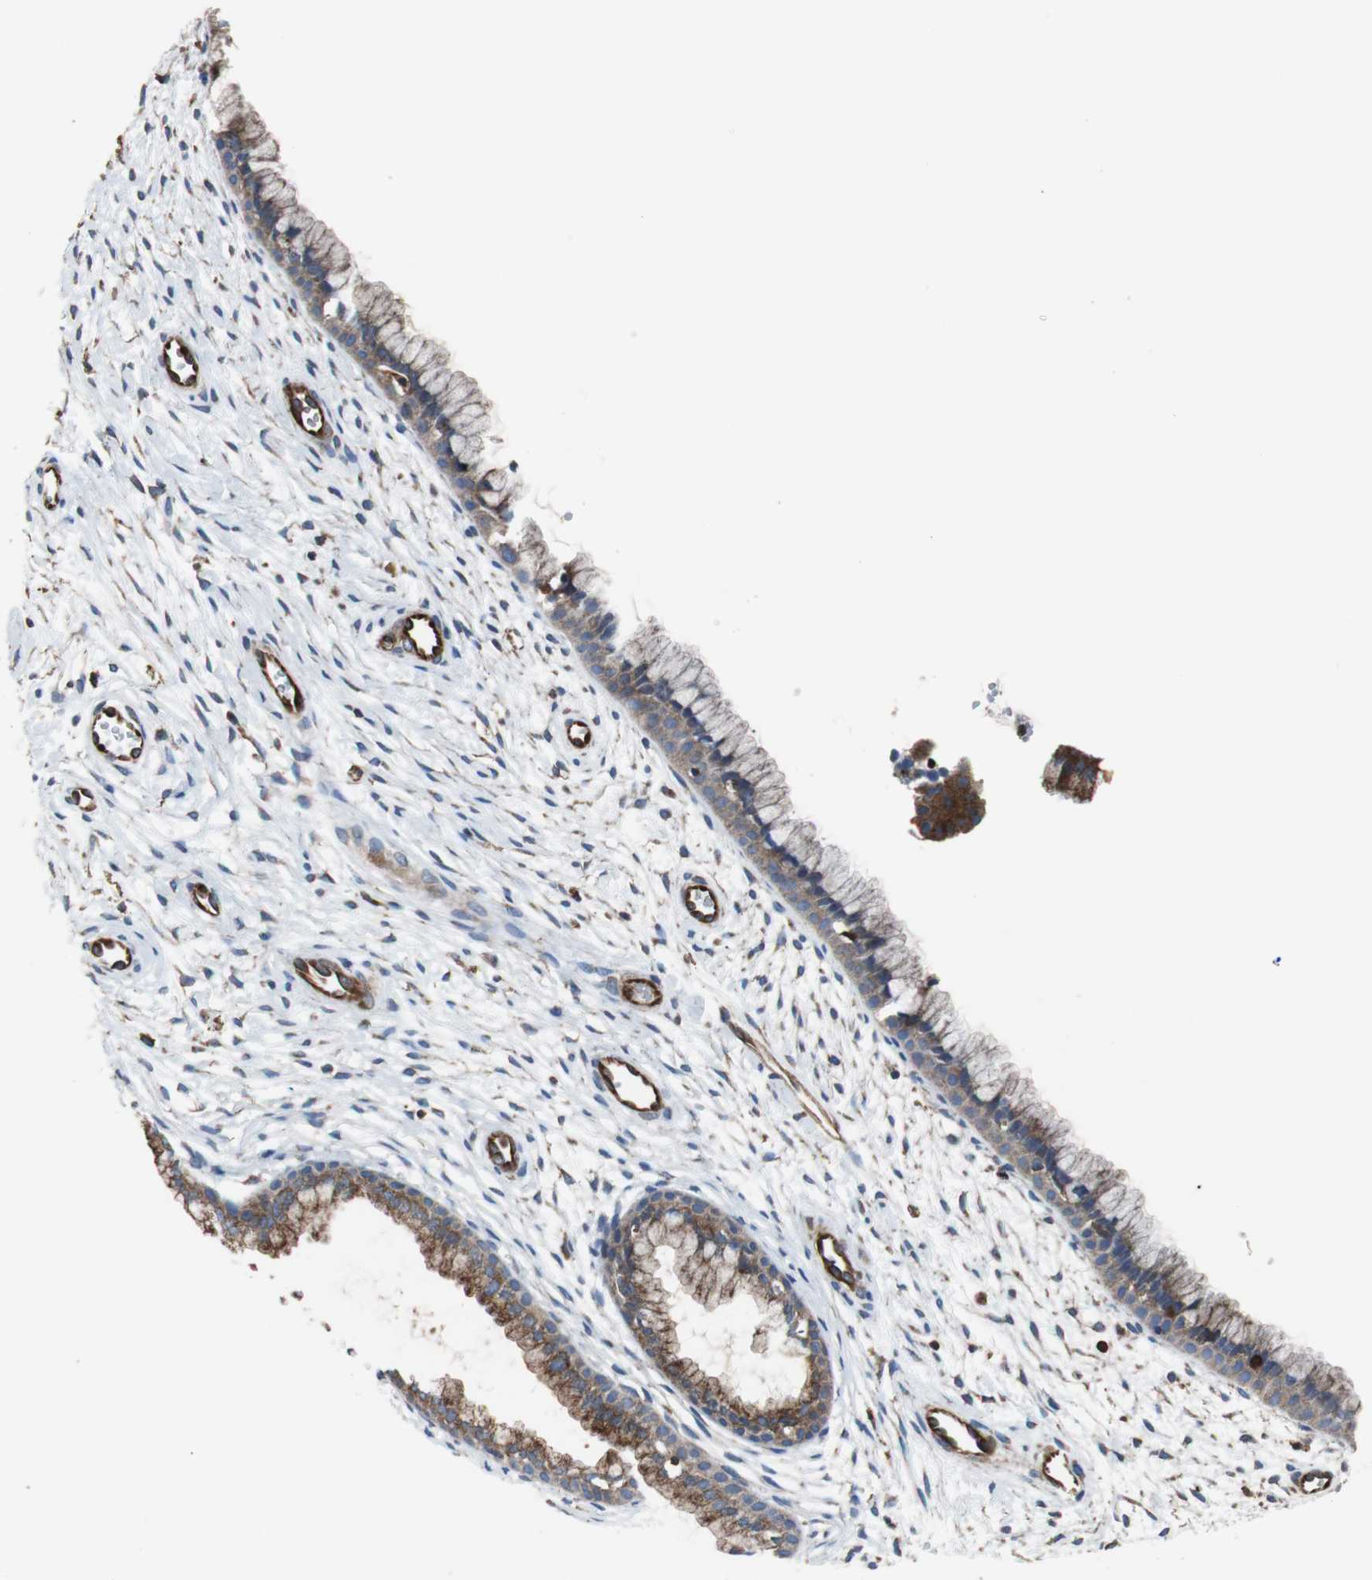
{"staining": {"intensity": "moderate", "quantity": ">75%", "location": "cytoplasmic/membranous"}, "tissue": "cervix", "cell_type": "Glandular cells", "image_type": "normal", "snomed": [{"axis": "morphology", "description": "Normal tissue, NOS"}, {"axis": "topography", "description": "Cervix"}], "caption": "Immunohistochemical staining of unremarkable human cervix demonstrates >75% levels of moderate cytoplasmic/membranous protein positivity in about >75% of glandular cells. The protein of interest is shown in brown color, while the nuclei are stained blue.", "gene": "PLCG2", "patient": {"sex": "female", "age": 39}}